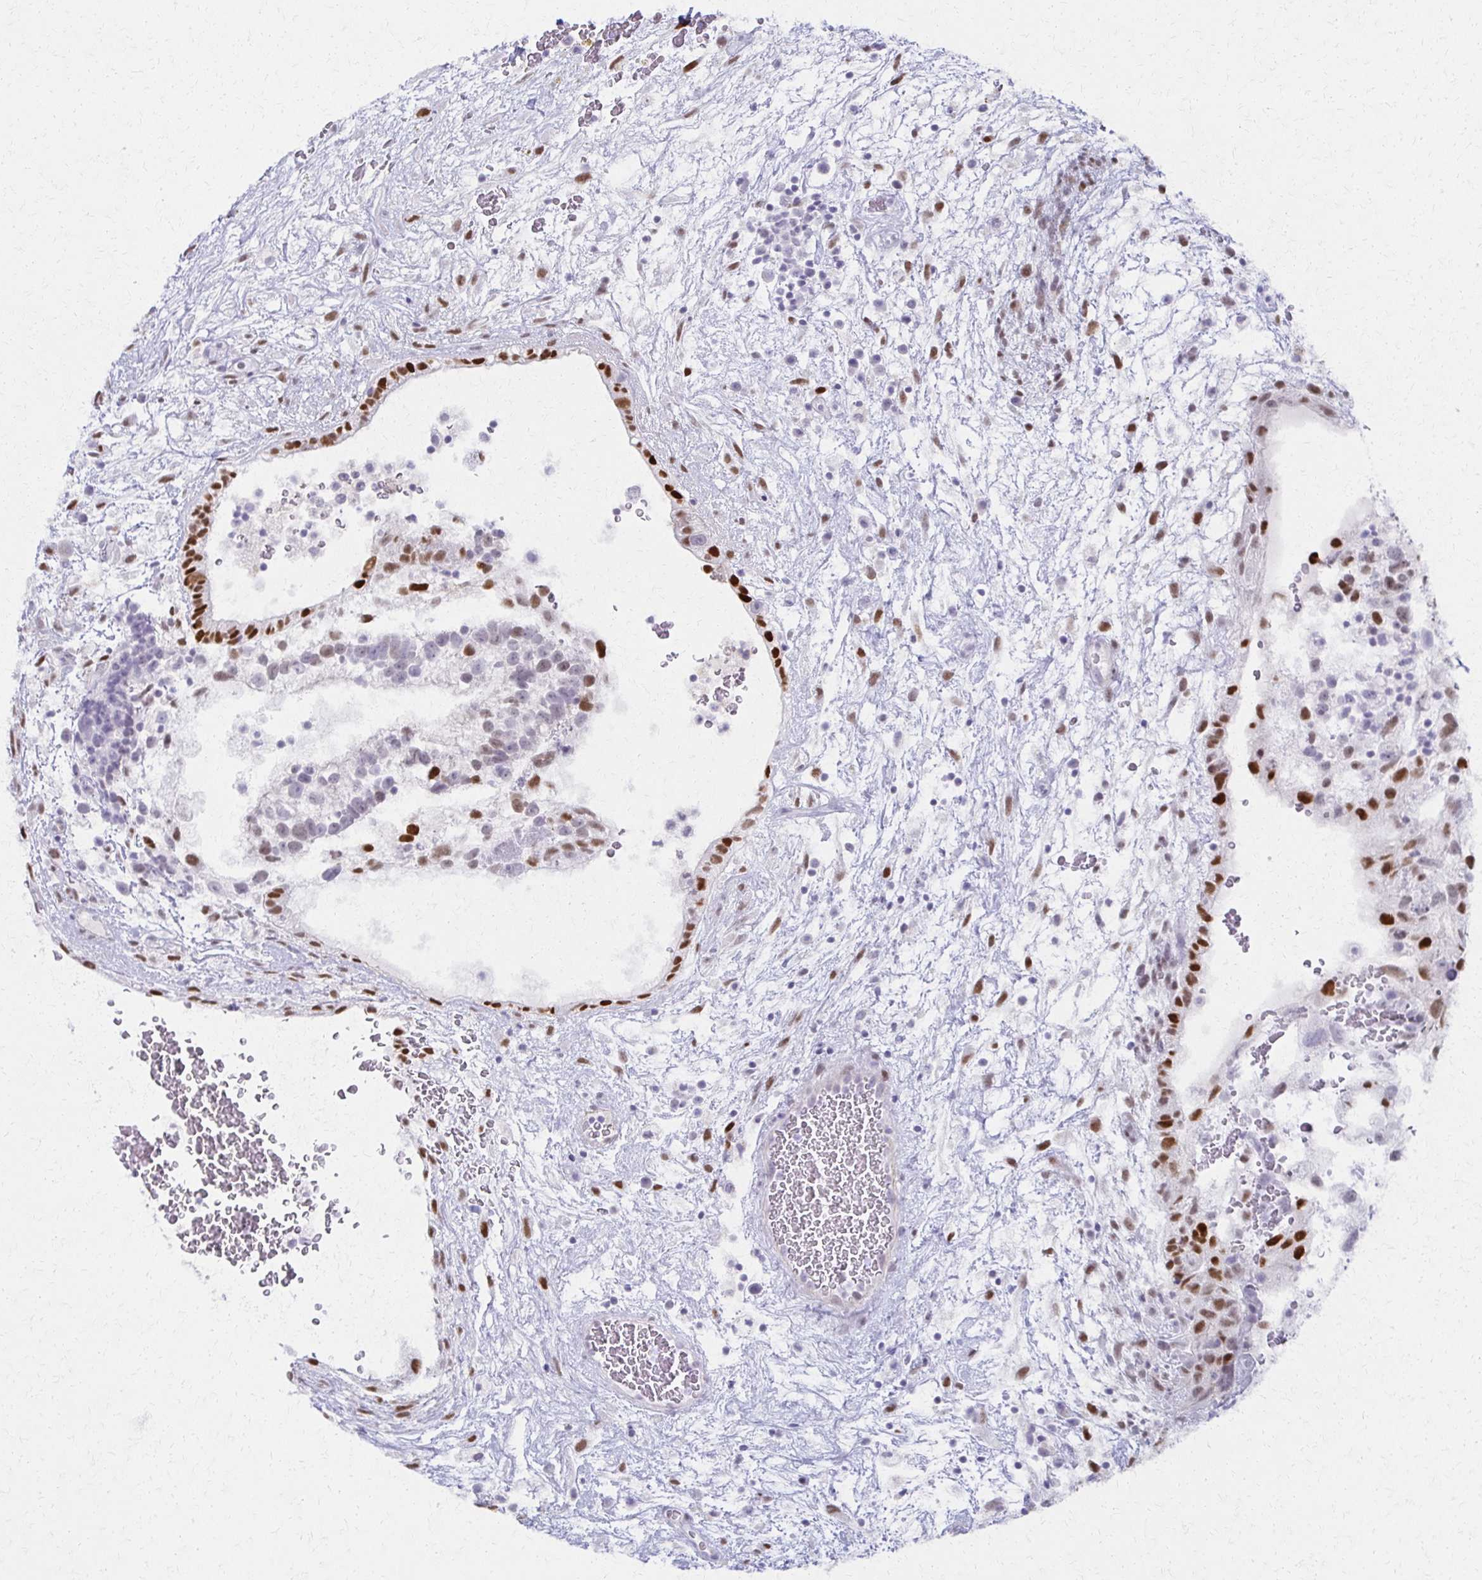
{"staining": {"intensity": "strong", "quantity": "25%-75%", "location": "nuclear"}, "tissue": "testis cancer", "cell_type": "Tumor cells", "image_type": "cancer", "snomed": [{"axis": "morphology", "description": "Normal tissue, NOS"}, {"axis": "morphology", "description": "Carcinoma, Embryonal, NOS"}, {"axis": "topography", "description": "Testis"}], "caption": "A photomicrograph of human testis embryonal carcinoma stained for a protein reveals strong nuclear brown staining in tumor cells. The protein is stained brown, and the nuclei are stained in blue (DAB (3,3'-diaminobenzidine) IHC with brightfield microscopy, high magnification).", "gene": "MORC4", "patient": {"sex": "male", "age": 32}}